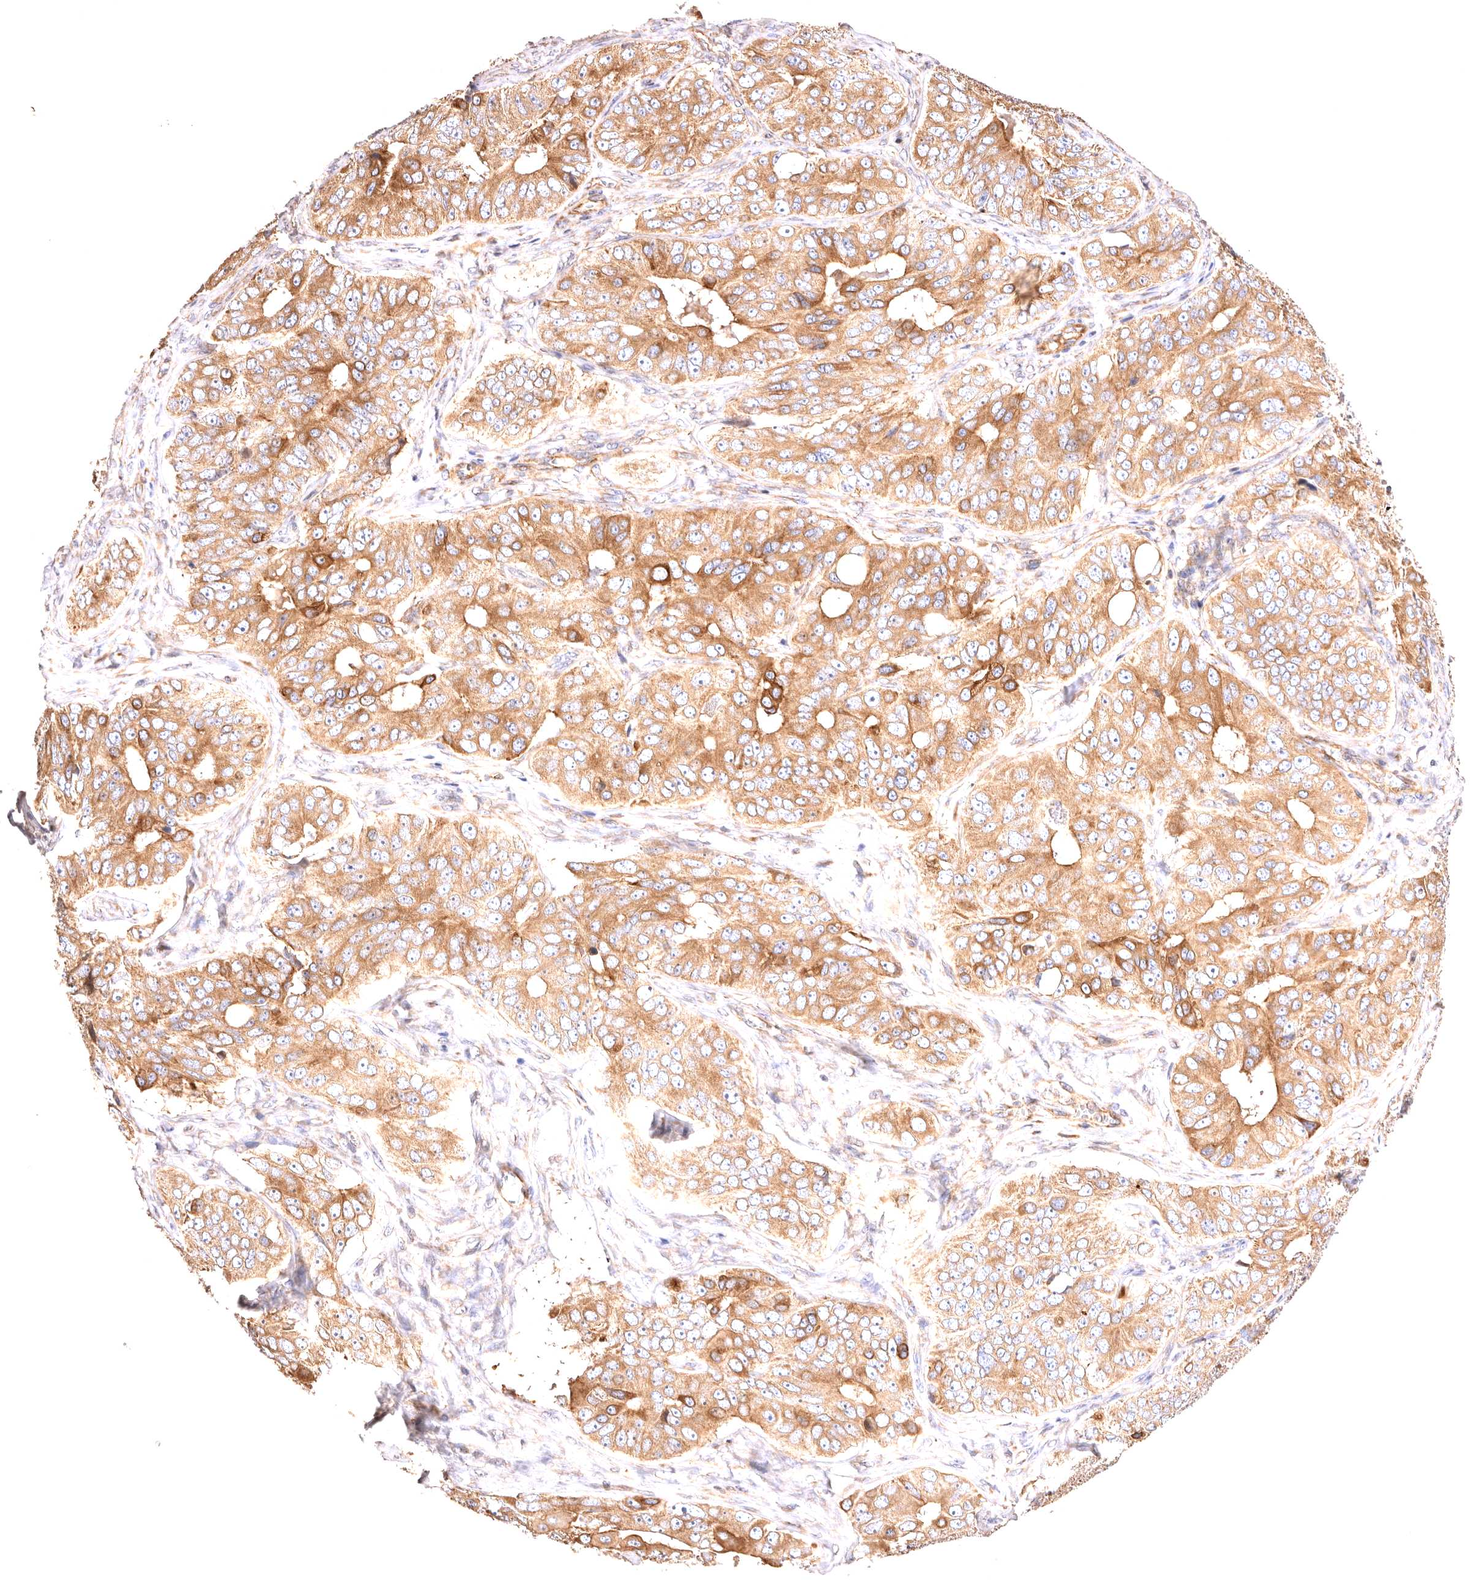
{"staining": {"intensity": "moderate", "quantity": ">75%", "location": "cytoplasmic/membranous"}, "tissue": "ovarian cancer", "cell_type": "Tumor cells", "image_type": "cancer", "snomed": [{"axis": "morphology", "description": "Carcinoma, endometroid"}, {"axis": "topography", "description": "Ovary"}], "caption": "Endometroid carcinoma (ovarian) stained with DAB IHC demonstrates medium levels of moderate cytoplasmic/membranous staining in about >75% of tumor cells. (brown staining indicates protein expression, while blue staining denotes nuclei).", "gene": "VPS45", "patient": {"sex": "female", "age": 51}}